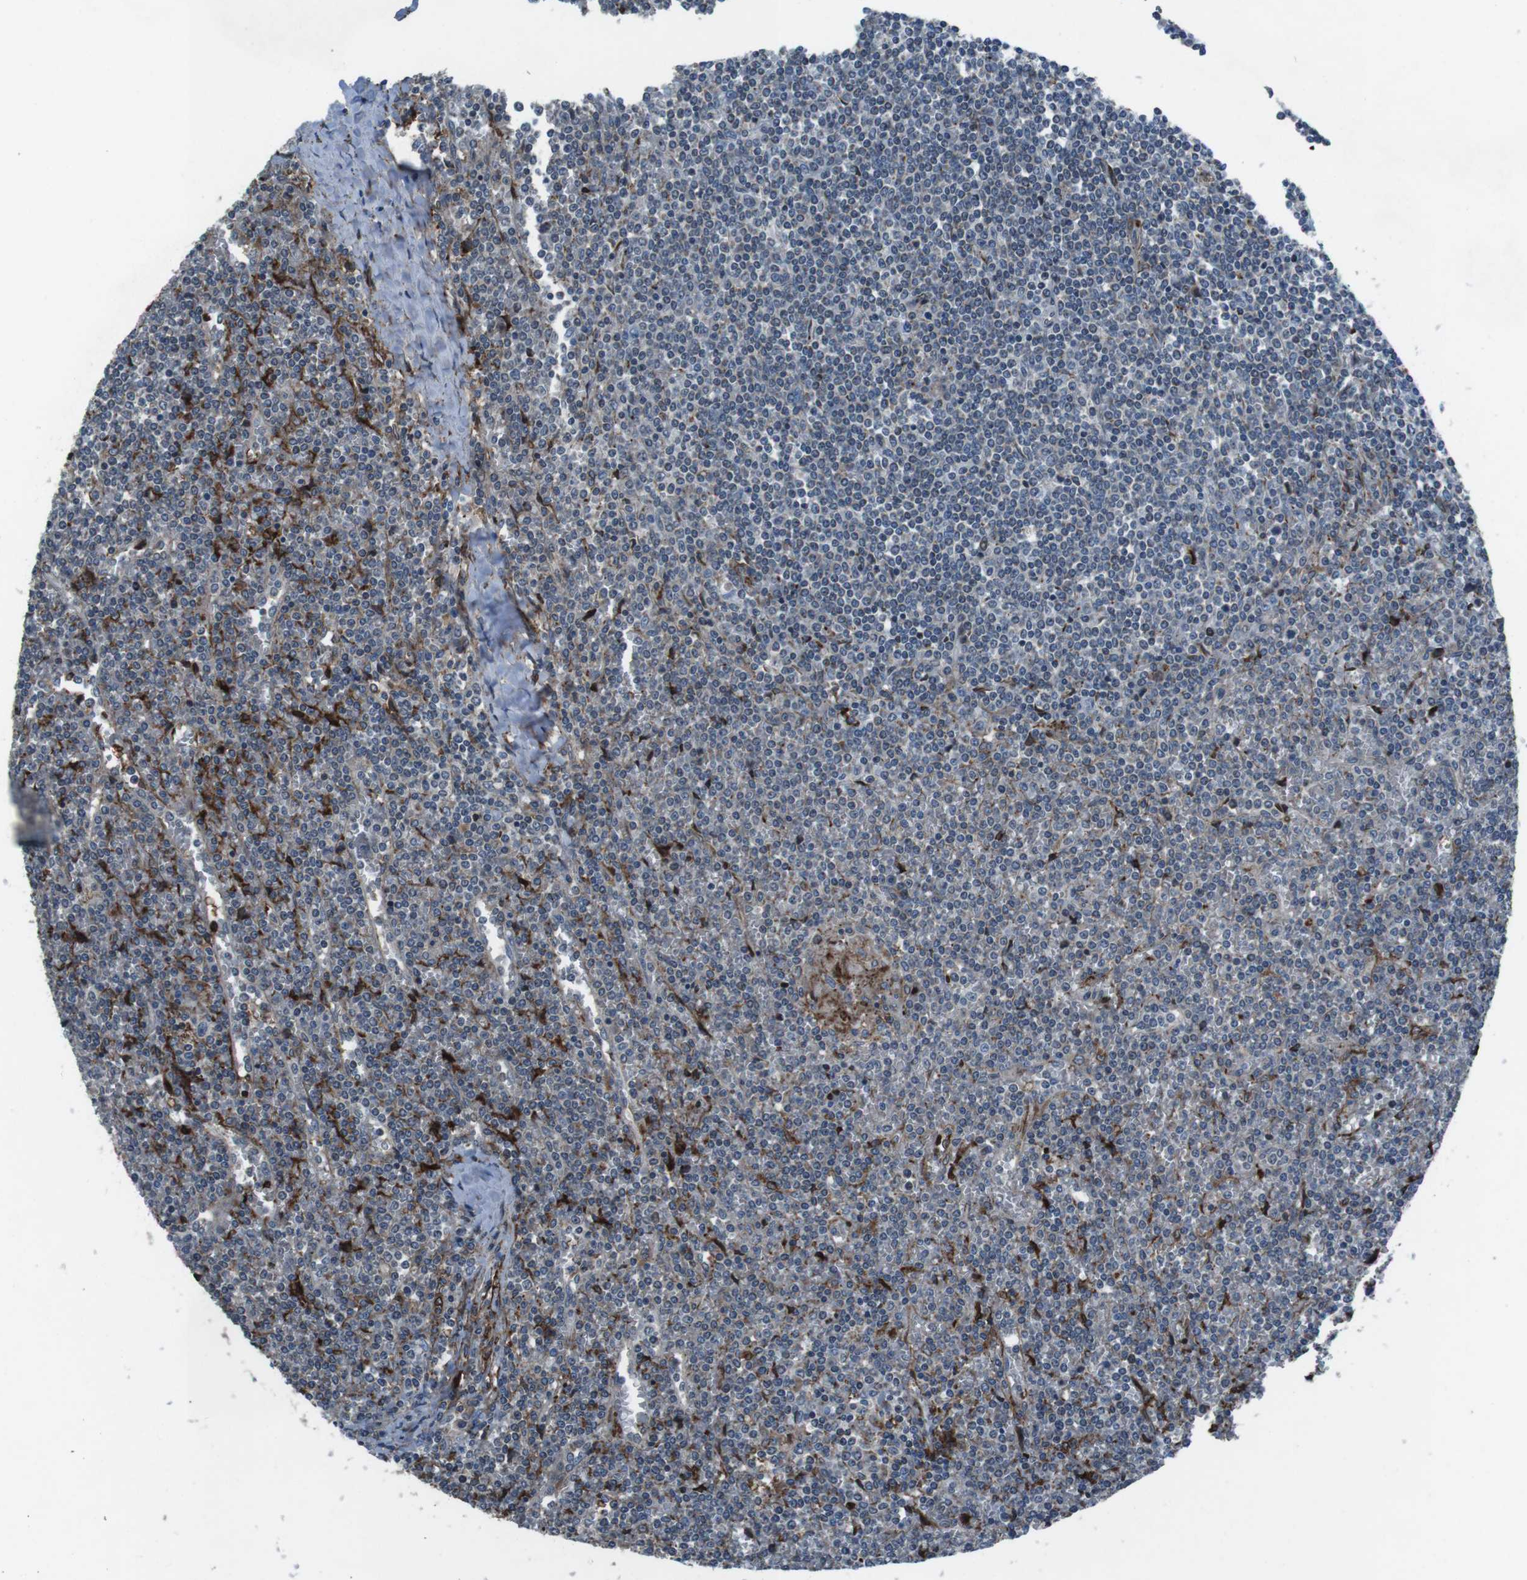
{"staining": {"intensity": "moderate", "quantity": "<25%", "location": "cytoplasmic/membranous"}, "tissue": "lymphoma", "cell_type": "Tumor cells", "image_type": "cancer", "snomed": [{"axis": "morphology", "description": "Malignant lymphoma, non-Hodgkin's type, Low grade"}, {"axis": "topography", "description": "Spleen"}], "caption": "Immunohistochemistry of human malignant lymphoma, non-Hodgkin's type (low-grade) shows low levels of moderate cytoplasmic/membranous expression in about <25% of tumor cells.", "gene": "GDF10", "patient": {"sex": "female", "age": 19}}